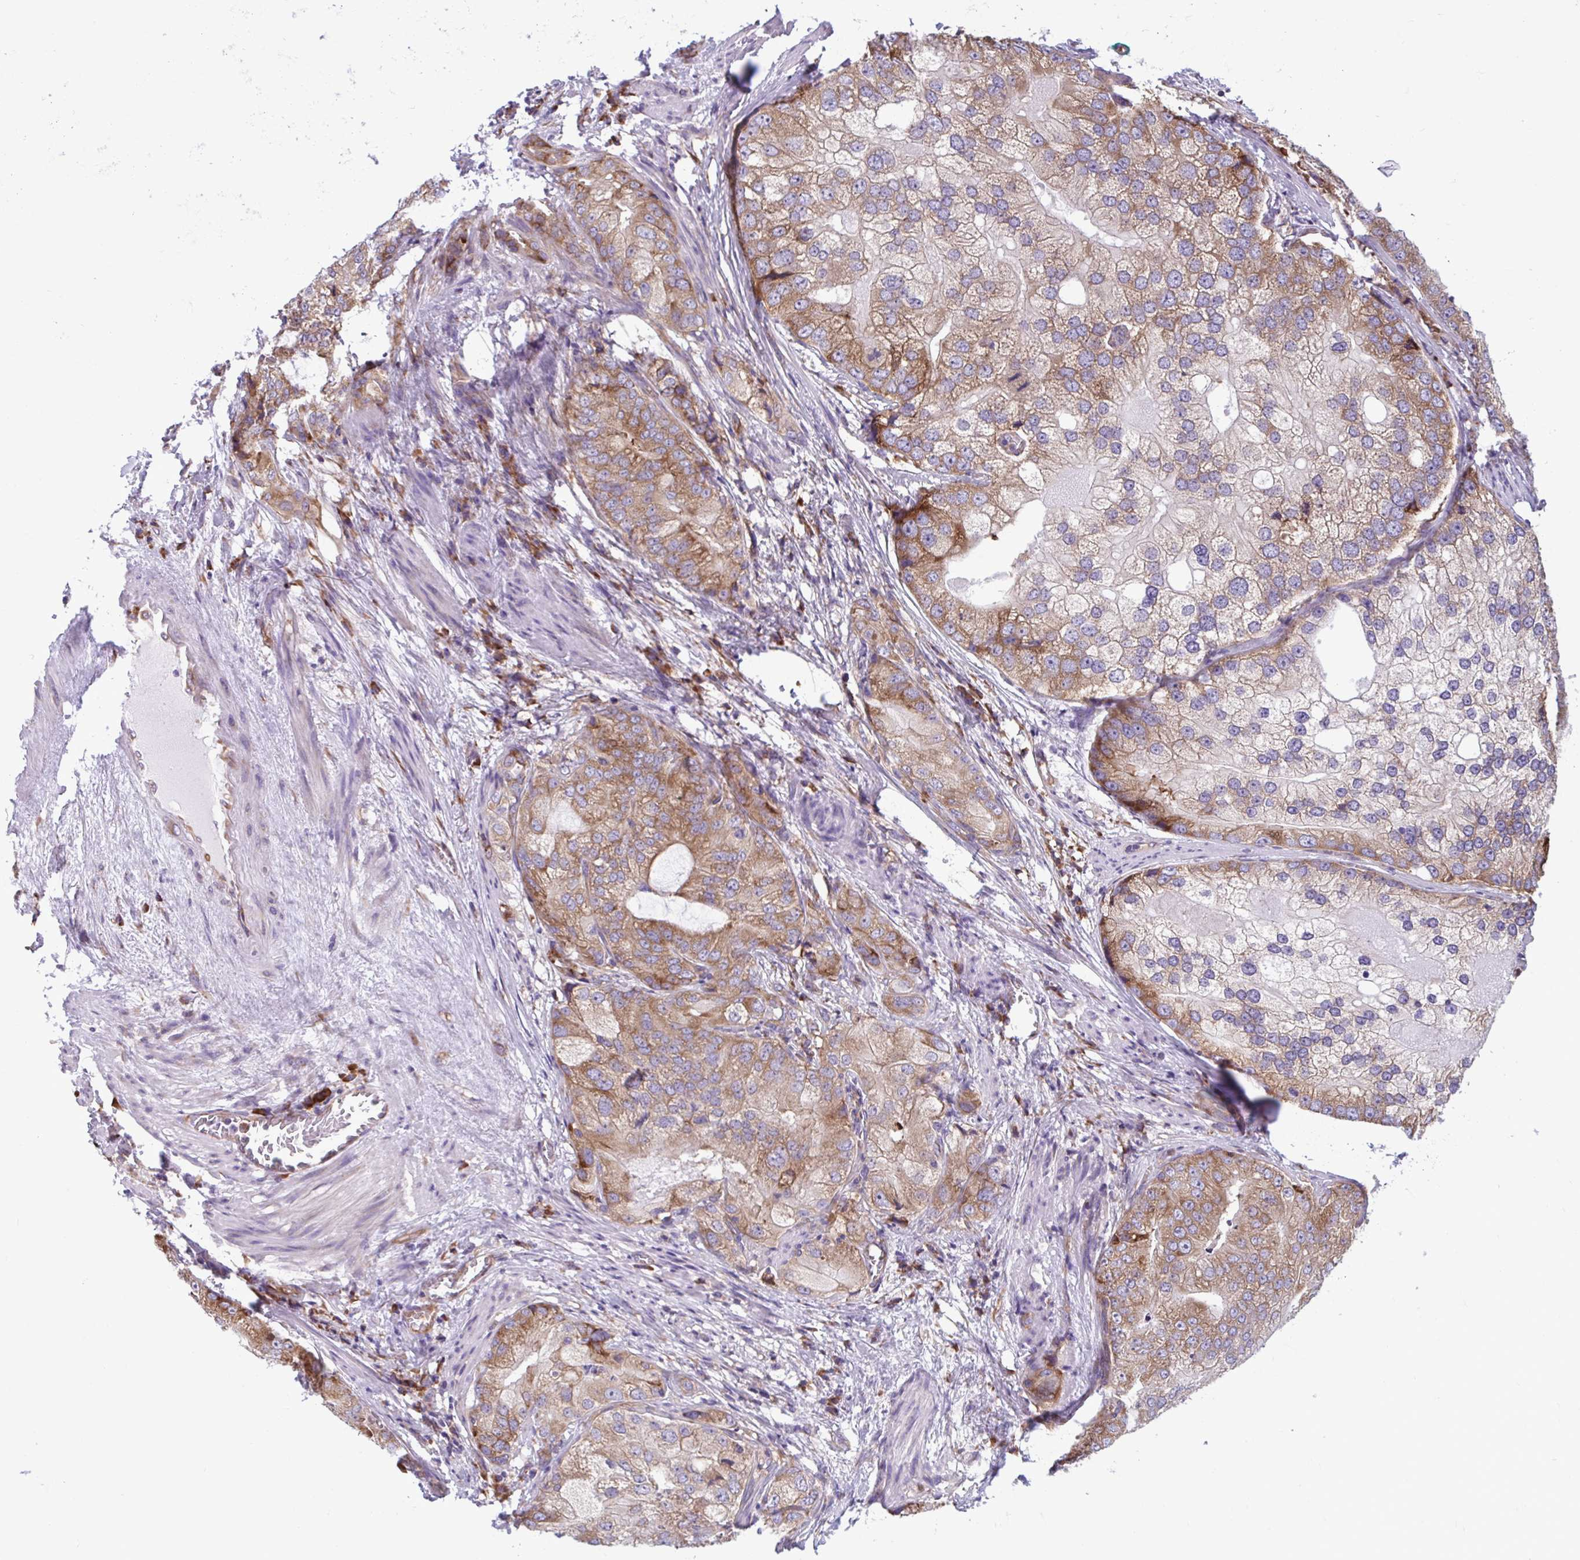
{"staining": {"intensity": "moderate", "quantity": ">75%", "location": "cytoplasmic/membranous"}, "tissue": "prostate cancer", "cell_type": "Tumor cells", "image_type": "cancer", "snomed": [{"axis": "morphology", "description": "Adenocarcinoma, High grade"}, {"axis": "topography", "description": "Prostate"}], "caption": "The immunohistochemical stain labels moderate cytoplasmic/membranous expression in tumor cells of prostate cancer (high-grade adenocarcinoma) tissue. Ihc stains the protein in brown and the nuclei are stained blue.", "gene": "RPS16", "patient": {"sex": "male", "age": 70}}